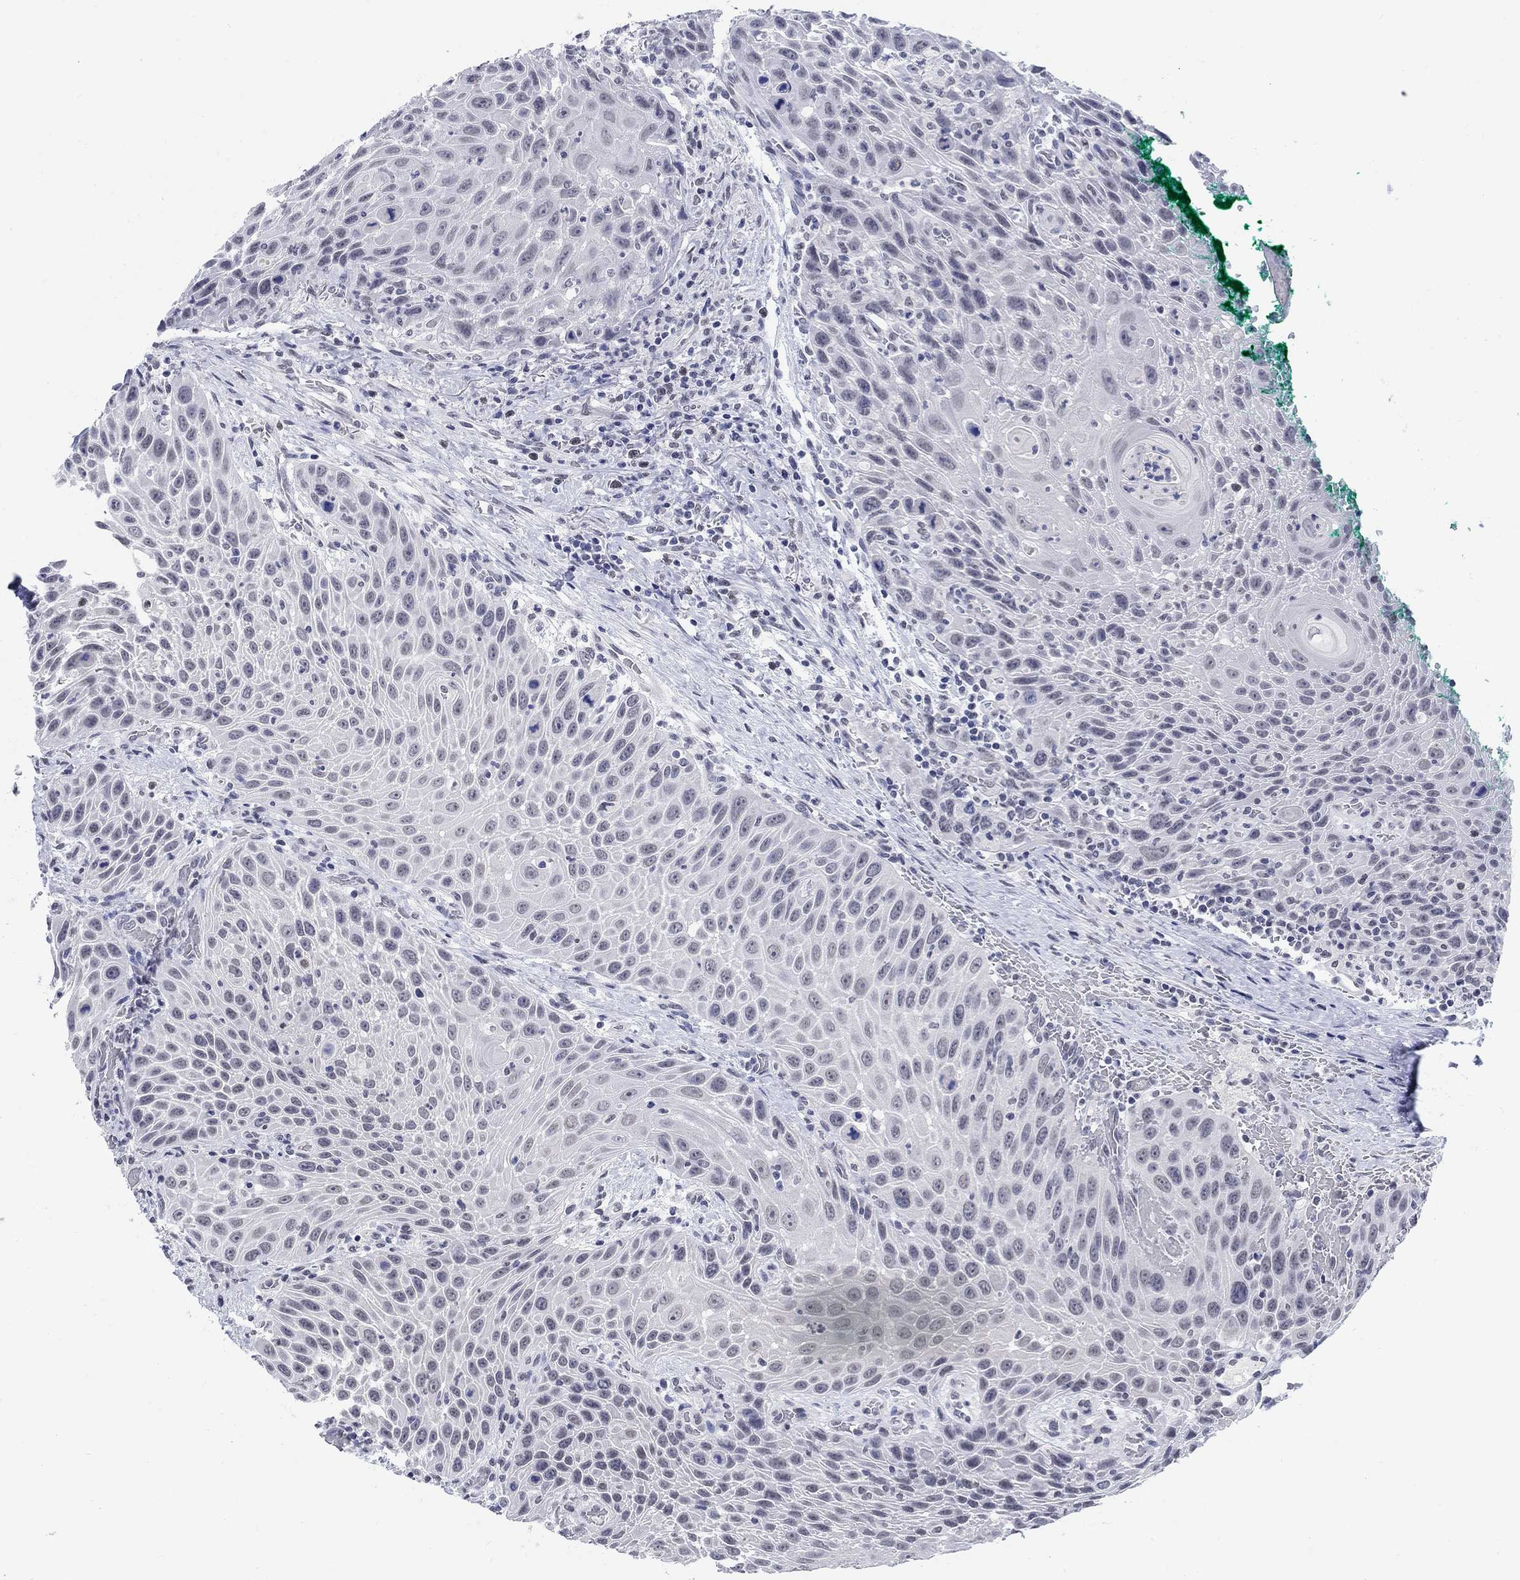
{"staining": {"intensity": "negative", "quantity": "none", "location": "none"}, "tissue": "head and neck cancer", "cell_type": "Tumor cells", "image_type": "cancer", "snomed": [{"axis": "morphology", "description": "Squamous cell carcinoma, NOS"}, {"axis": "topography", "description": "Head-Neck"}], "caption": "An immunohistochemistry photomicrograph of head and neck cancer is shown. There is no staining in tumor cells of head and neck cancer.", "gene": "ANKS1B", "patient": {"sex": "male", "age": 69}}